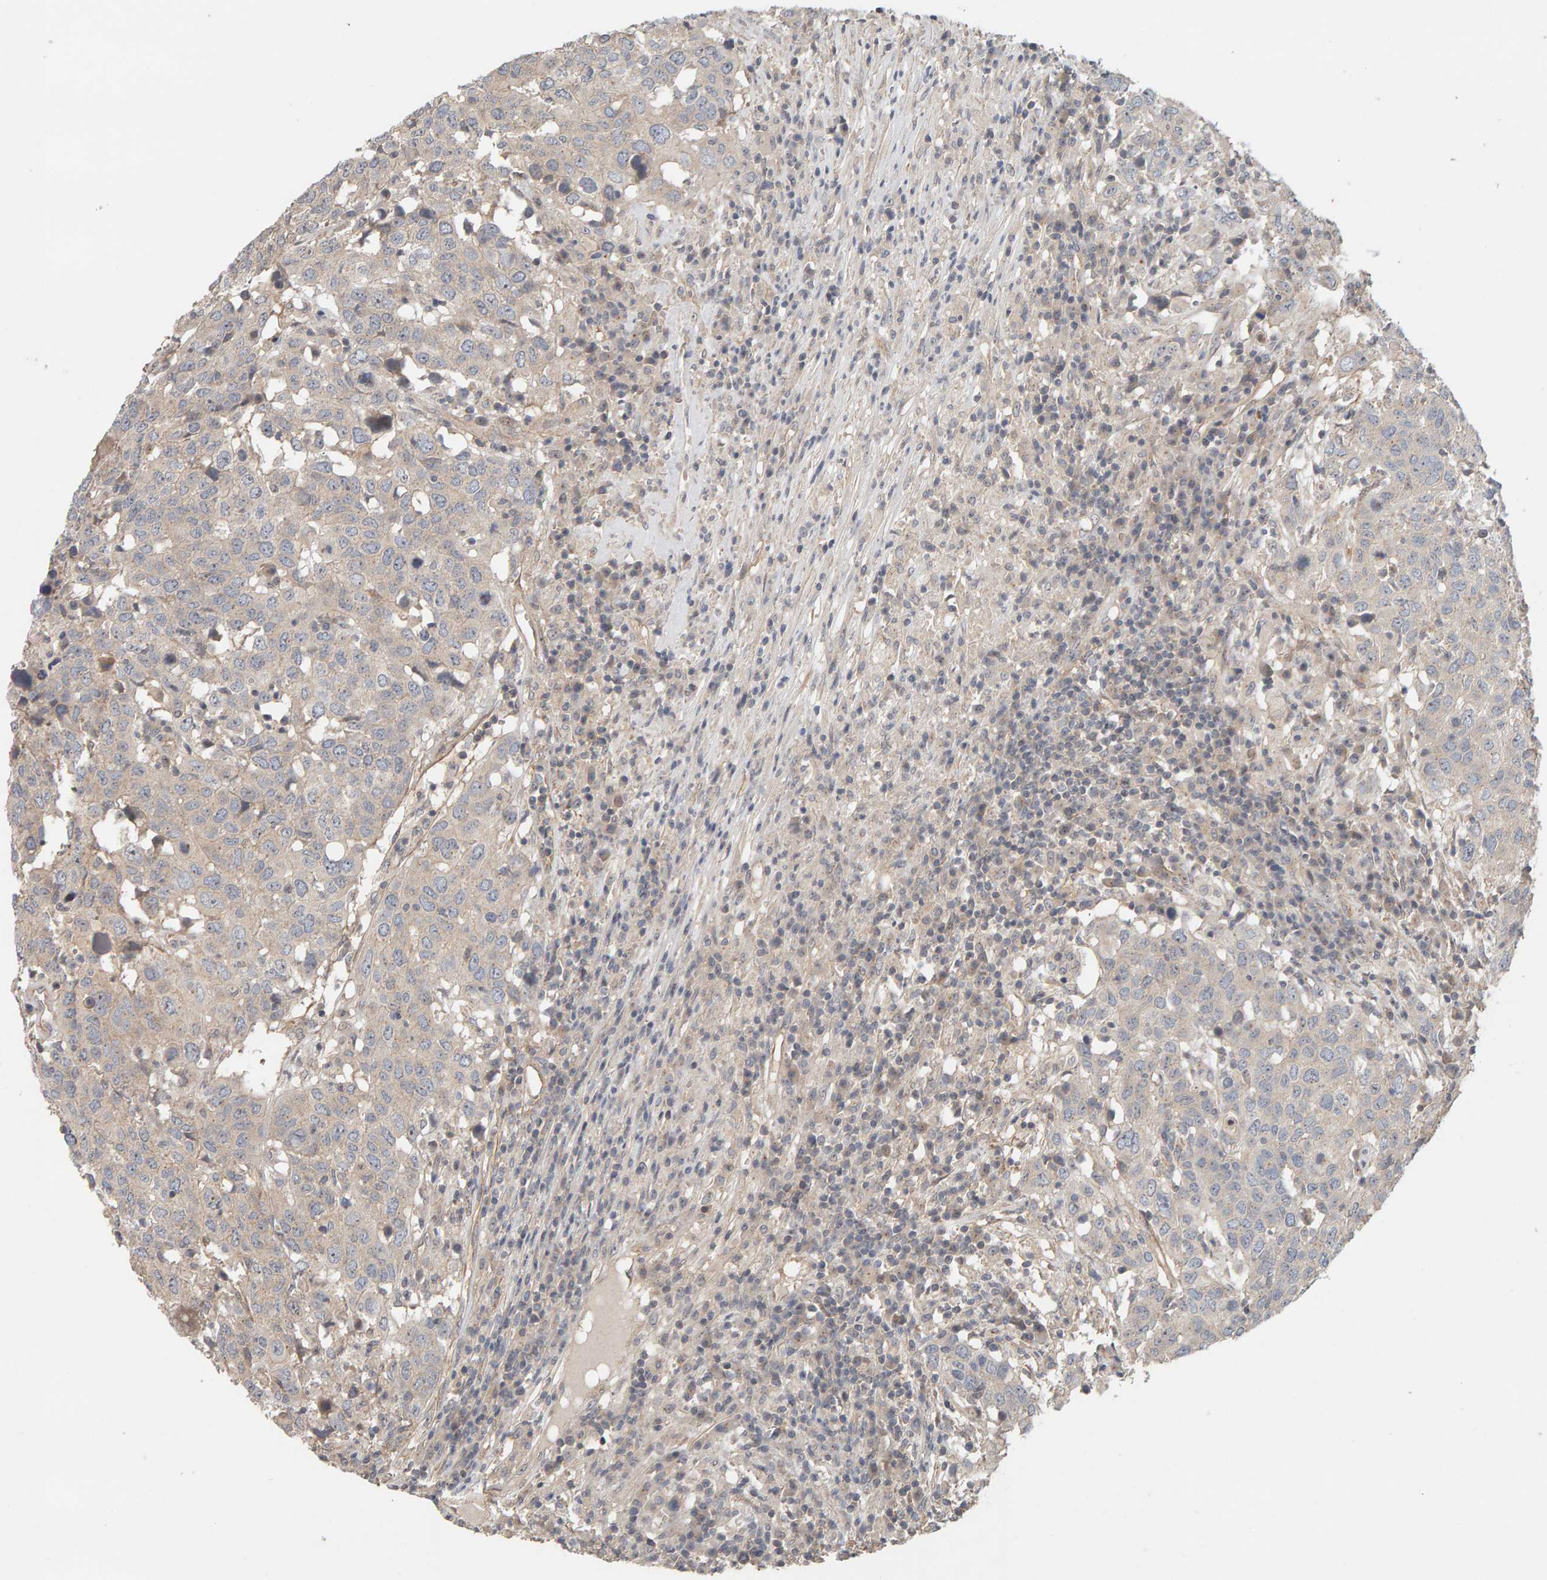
{"staining": {"intensity": "weak", "quantity": ">75%", "location": "cytoplasmic/membranous"}, "tissue": "head and neck cancer", "cell_type": "Tumor cells", "image_type": "cancer", "snomed": [{"axis": "morphology", "description": "Squamous cell carcinoma, NOS"}, {"axis": "topography", "description": "Head-Neck"}], "caption": "Tumor cells display low levels of weak cytoplasmic/membranous positivity in approximately >75% of cells in human head and neck cancer (squamous cell carcinoma). (brown staining indicates protein expression, while blue staining denotes nuclei).", "gene": "PPP1R16A", "patient": {"sex": "male", "age": 66}}